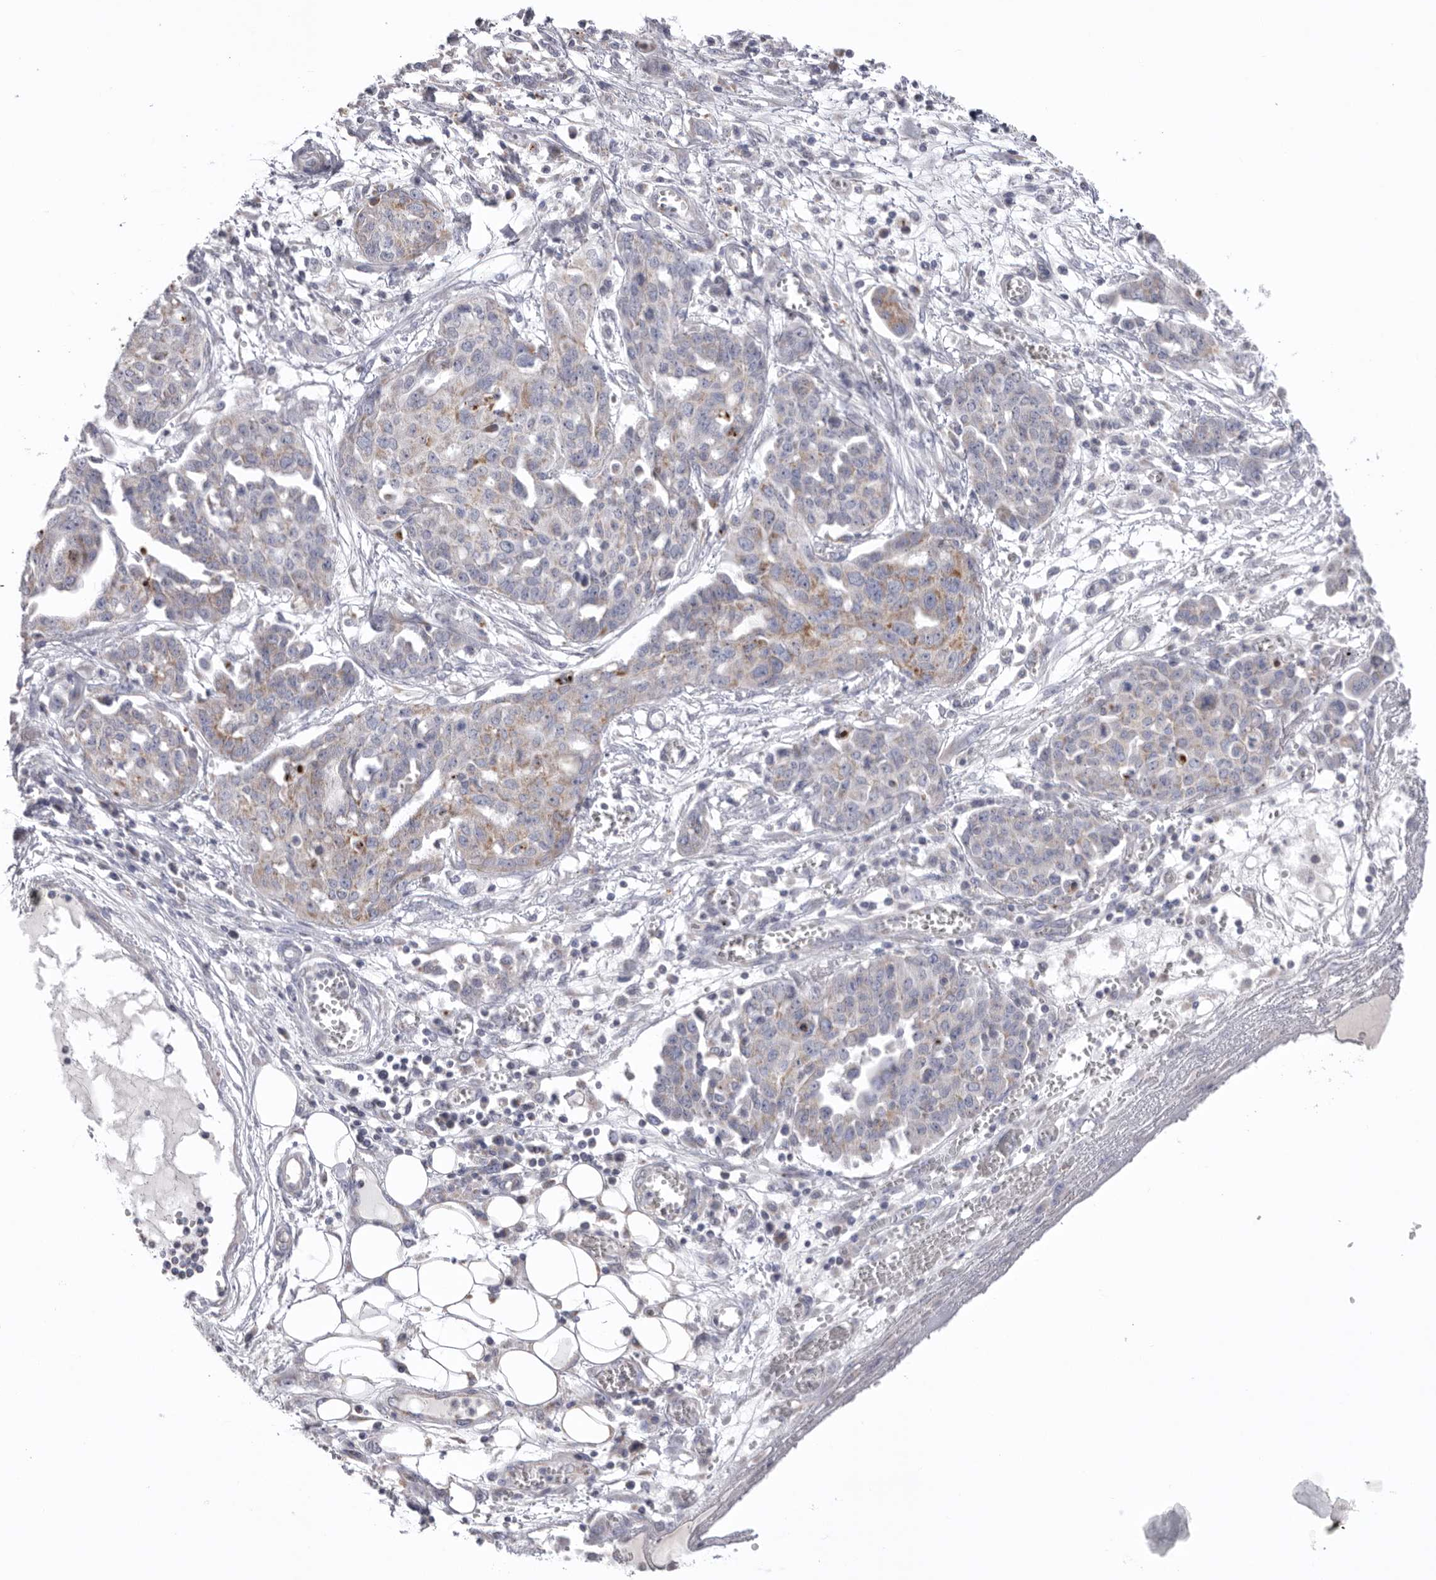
{"staining": {"intensity": "weak", "quantity": "<25%", "location": "cytoplasmic/membranous"}, "tissue": "ovarian cancer", "cell_type": "Tumor cells", "image_type": "cancer", "snomed": [{"axis": "morphology", "description": "Cystadenocarcinoma, serous, NOS"}, {"axis": "topography", "description": "Soft tissue"}, {"axis": "topography", "description": "Ovary"}], "caption": "The immunohistochemistry (IHC) photomicrograph has no significant expression in tumor cells of serous cystadenocarcinoma (ovarian) tissue.", "gene": "VDAC3", "patient": {"sex": "female", "age": 57}}